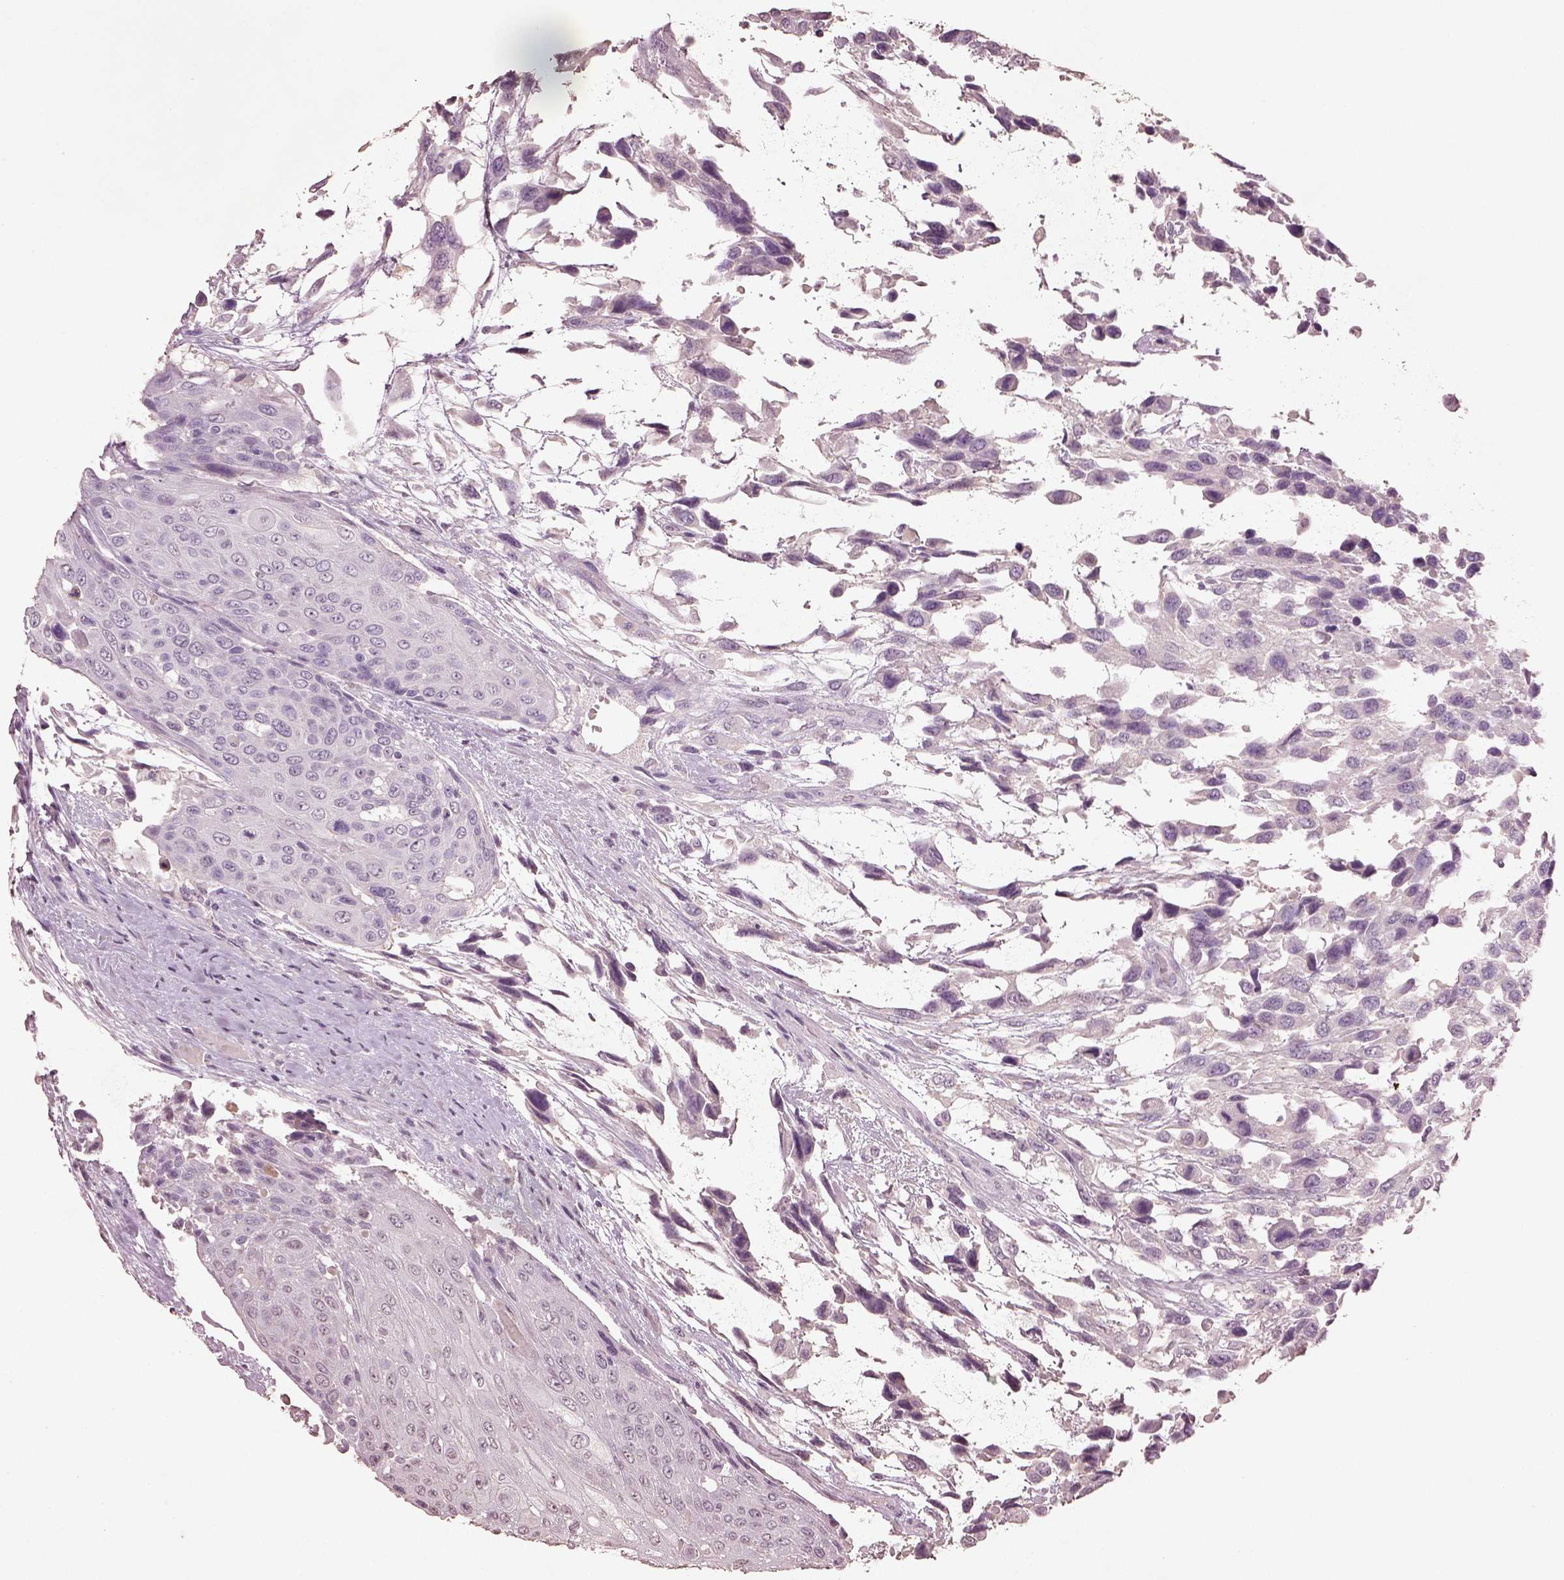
{"staining": {"intensity": "negative", "quantity": "none", "location": "none"}, "tissue": "urothelial cancer", "cell_type": "Tumor cells", "image_type": "cancer", "snomed": [{"axis": "morphology", "description": "Urothelial carcinoma, High grade"}, {"axis": "topography", "description": "Urinary bladder"}], "caption": "High-grade urothelial carcinoma was stained to show a protein in brown. There is no significant staining in tumor cells.", "gene": "KCNIP3", "patient": {"sex": "female", "age": 70}}